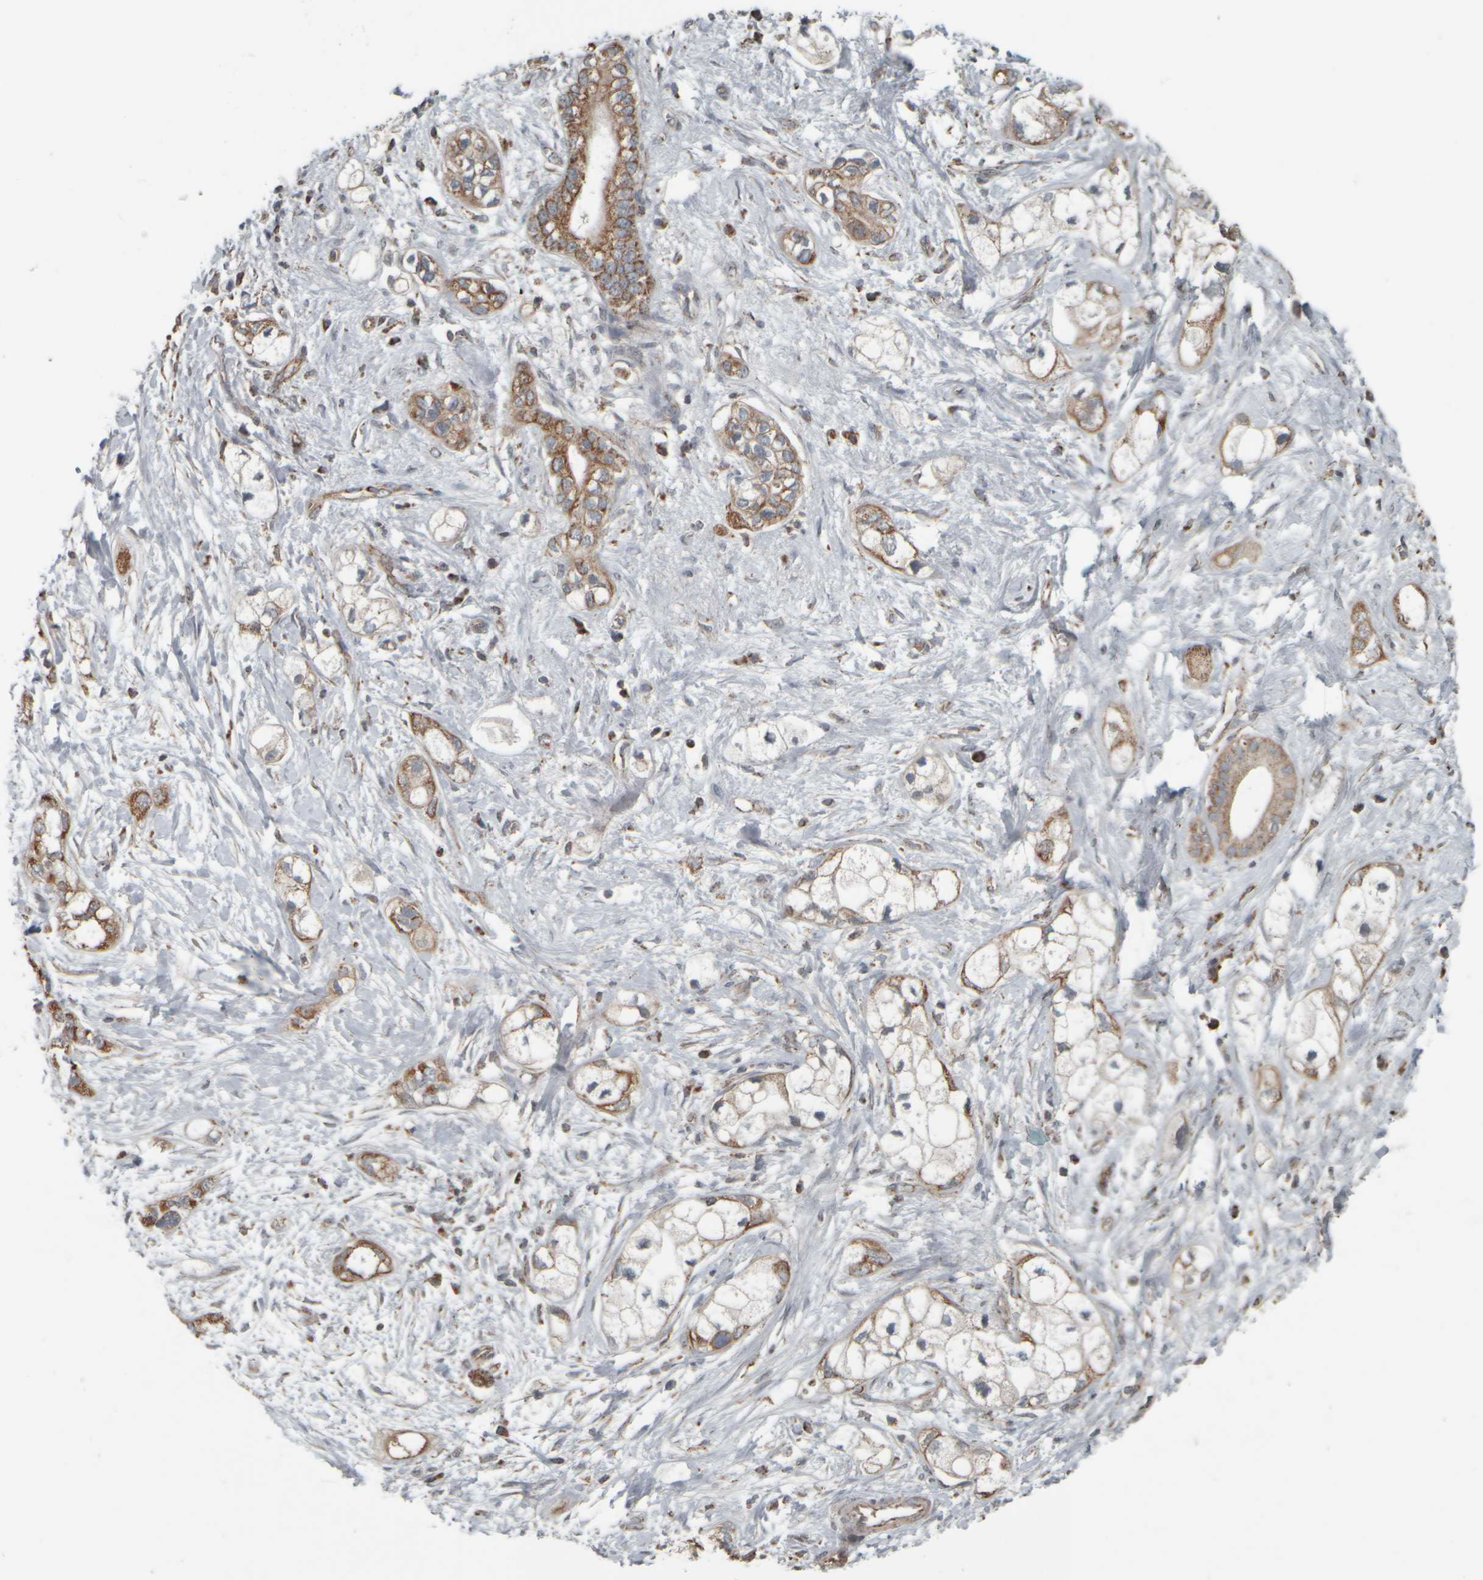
{"staining": {"intensity": "moderate", "quantity": ">75%", "location": "cytoplasmic/membranous"}, "tissue": "pancreatic cancer", "cell_type": "Tumor cells", "image_type": "cancer", "snomed": [{"axis": "morphology", "description": "Adenocarcinoma, NOS"}, {"axis": "topography", "description": "Pancreas"}], "caption": "Approximately >75% of tumor cells in human pancreatic adenocarcinoma exhibit moderate cytoplasmic/membranous protein expression as visualized by brown immunohistochemical staining.", "gene": "APBB2", "patient": {"sex": "male", "age": 74}}